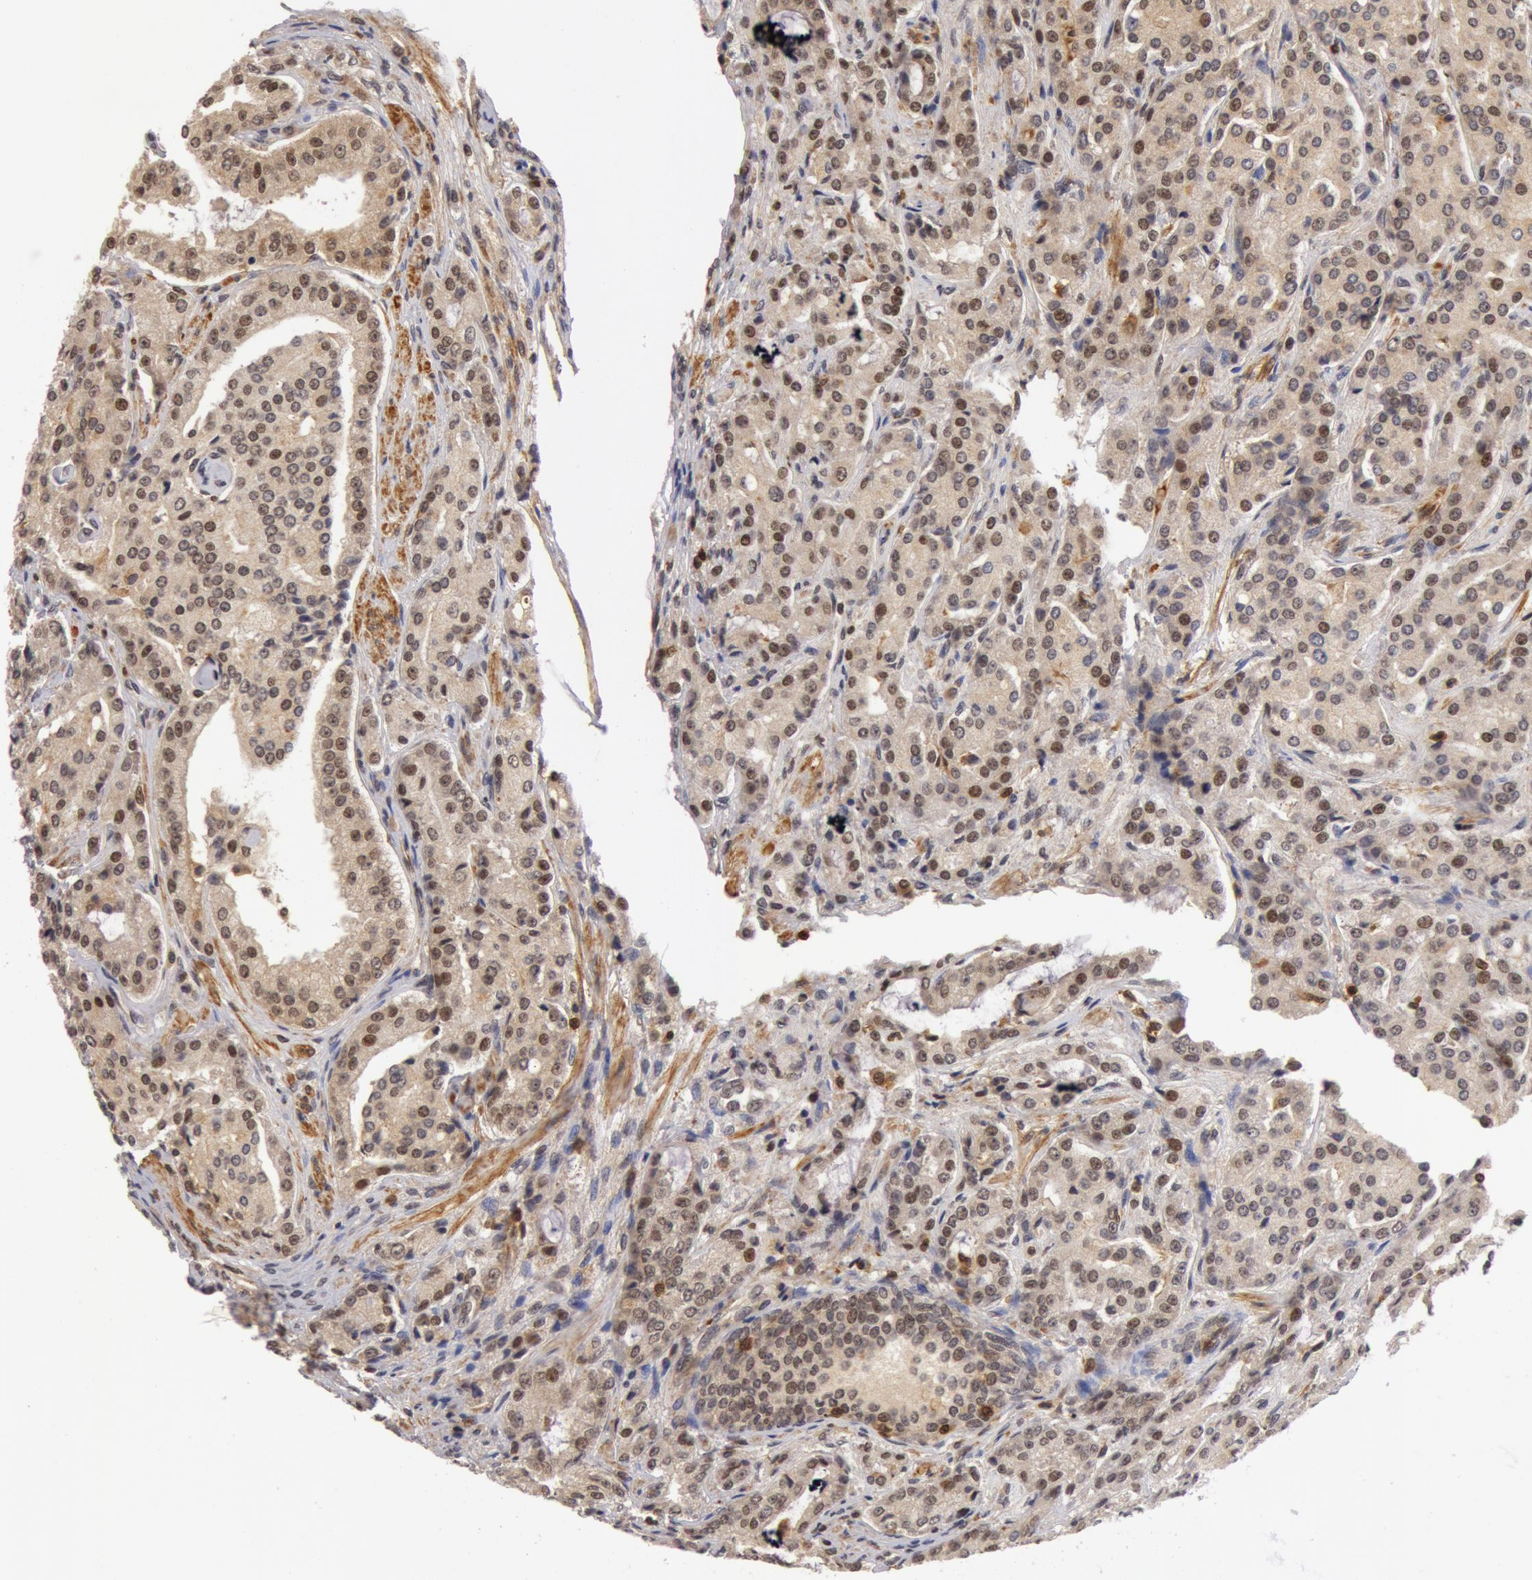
{"staining": {"intensity": "weak", "quantity": "25%-75%", "location": "cytoplasmic/membranous,nuclear"}, "tissue": "prostate cancer", "cell_type": "Tumor cells", "image_type": "cancer", "snomed": [{"axis": "morphology", "description": "Adenocarcinoma, Medium grade"}, {"axis": "topography", "description": "Prostate"}], "caption": "Prostate cancer (adenocarcinoma (medium-grade)) stained for a protein exhibits weak cytoplasmic/membranous and nuclear positivity in tumor cells.", "gene": "ZNF350", "patient": {"sex": "male", "age": 72}}